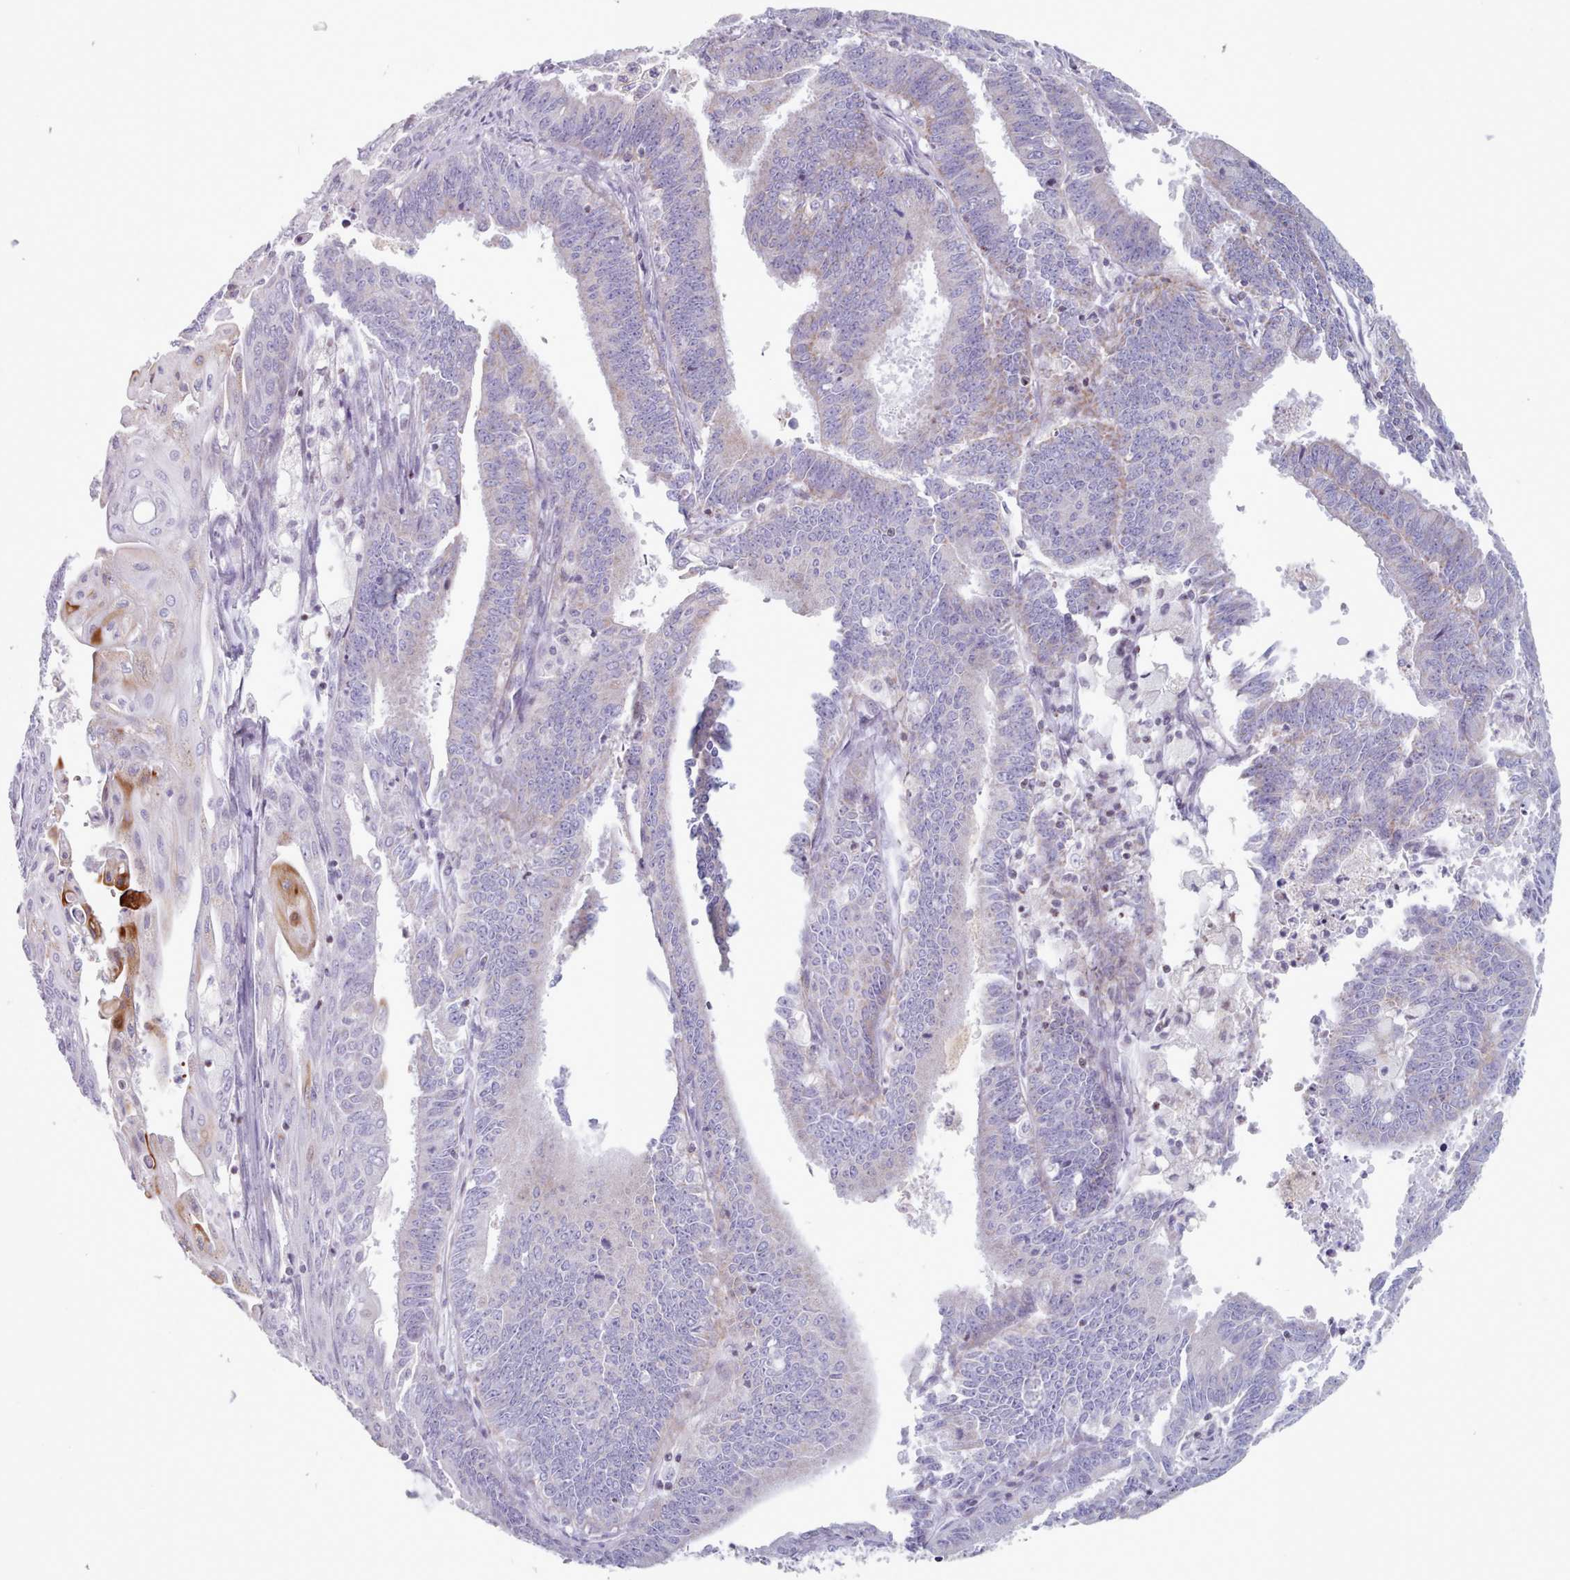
{"staining": {"intensity": "weak", "quantity": "25%-75%", "location": "cytoplasmic/membranous"}, "tissue": "endometrial cancer", "cell_type": "Tumor cells", "image_type": "cancer", "snomed": [{"axis": "morphology", "description": "Adenocarcinoma, NOS"}, {"axis": "topography", "description": "Endometrium"}], "caption": "Protein expression by immunohistochemistry shows weak cytoplasmic/membranous positivity in approximately 25%-75% of tumor cells in endometrial cancer (adenocarcinoma). Nuclei are stained in blue.", "gene": "FAM170B", "patient": {"sex": "female", "age": 73}}